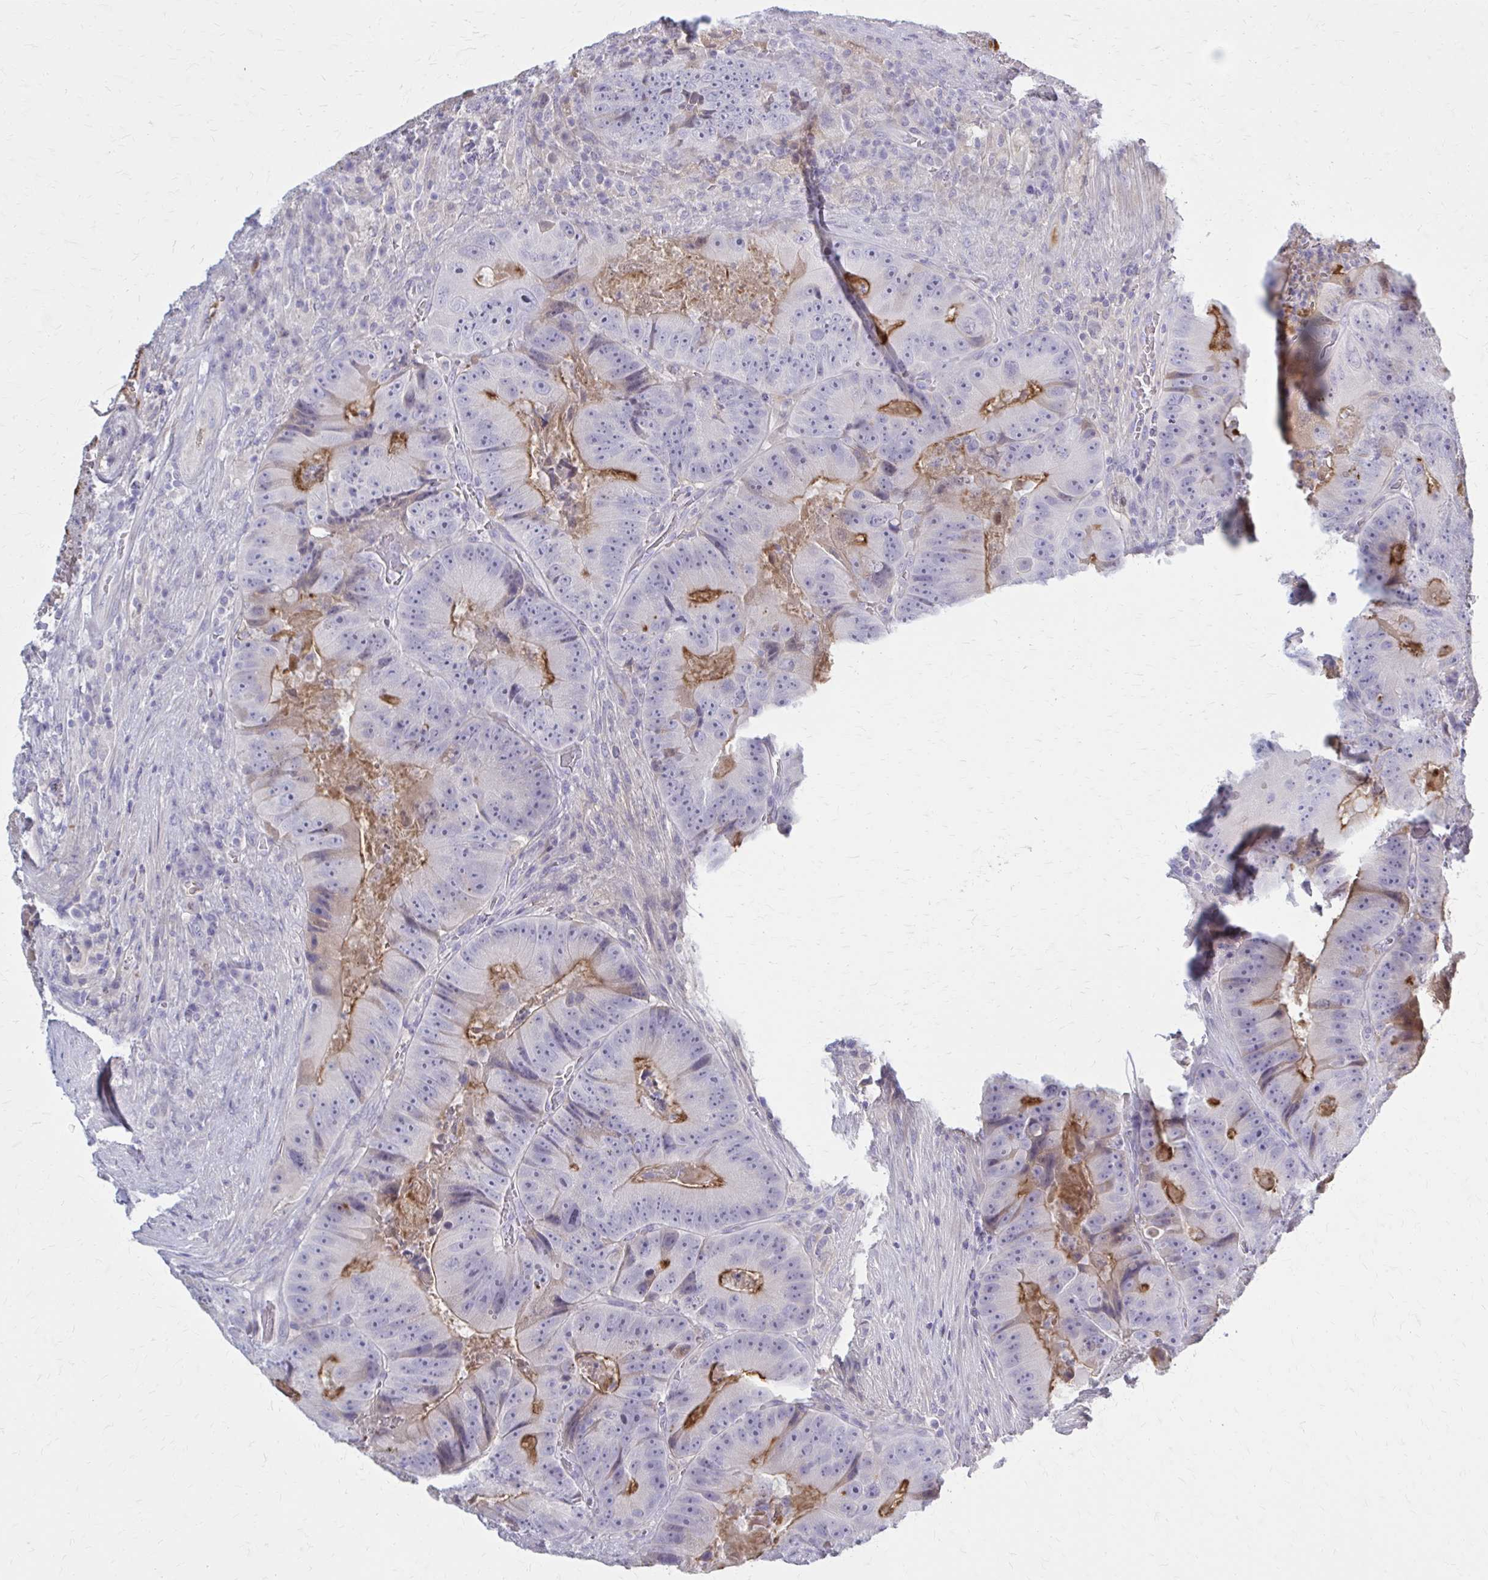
{"staining": {"intensity": "moderate", "quantity": "<25%", "location": "cytoplasmic/membranous"}, "tissue": "colorectal cancer", "cell_type": "Tumor cells", "image_type": "cancer", "snomed": [{"axis": "morphology", "description": "Adenocarcinoma, NOS"}, {"axis": "topography", "description": "Colon"}], "caption": "Human colorectal cancer stained with a protein marker exhibits moderate staining in tumor cells.", "gene": "SERPIND1", "patient": {"sex": "female", "age": 86}}